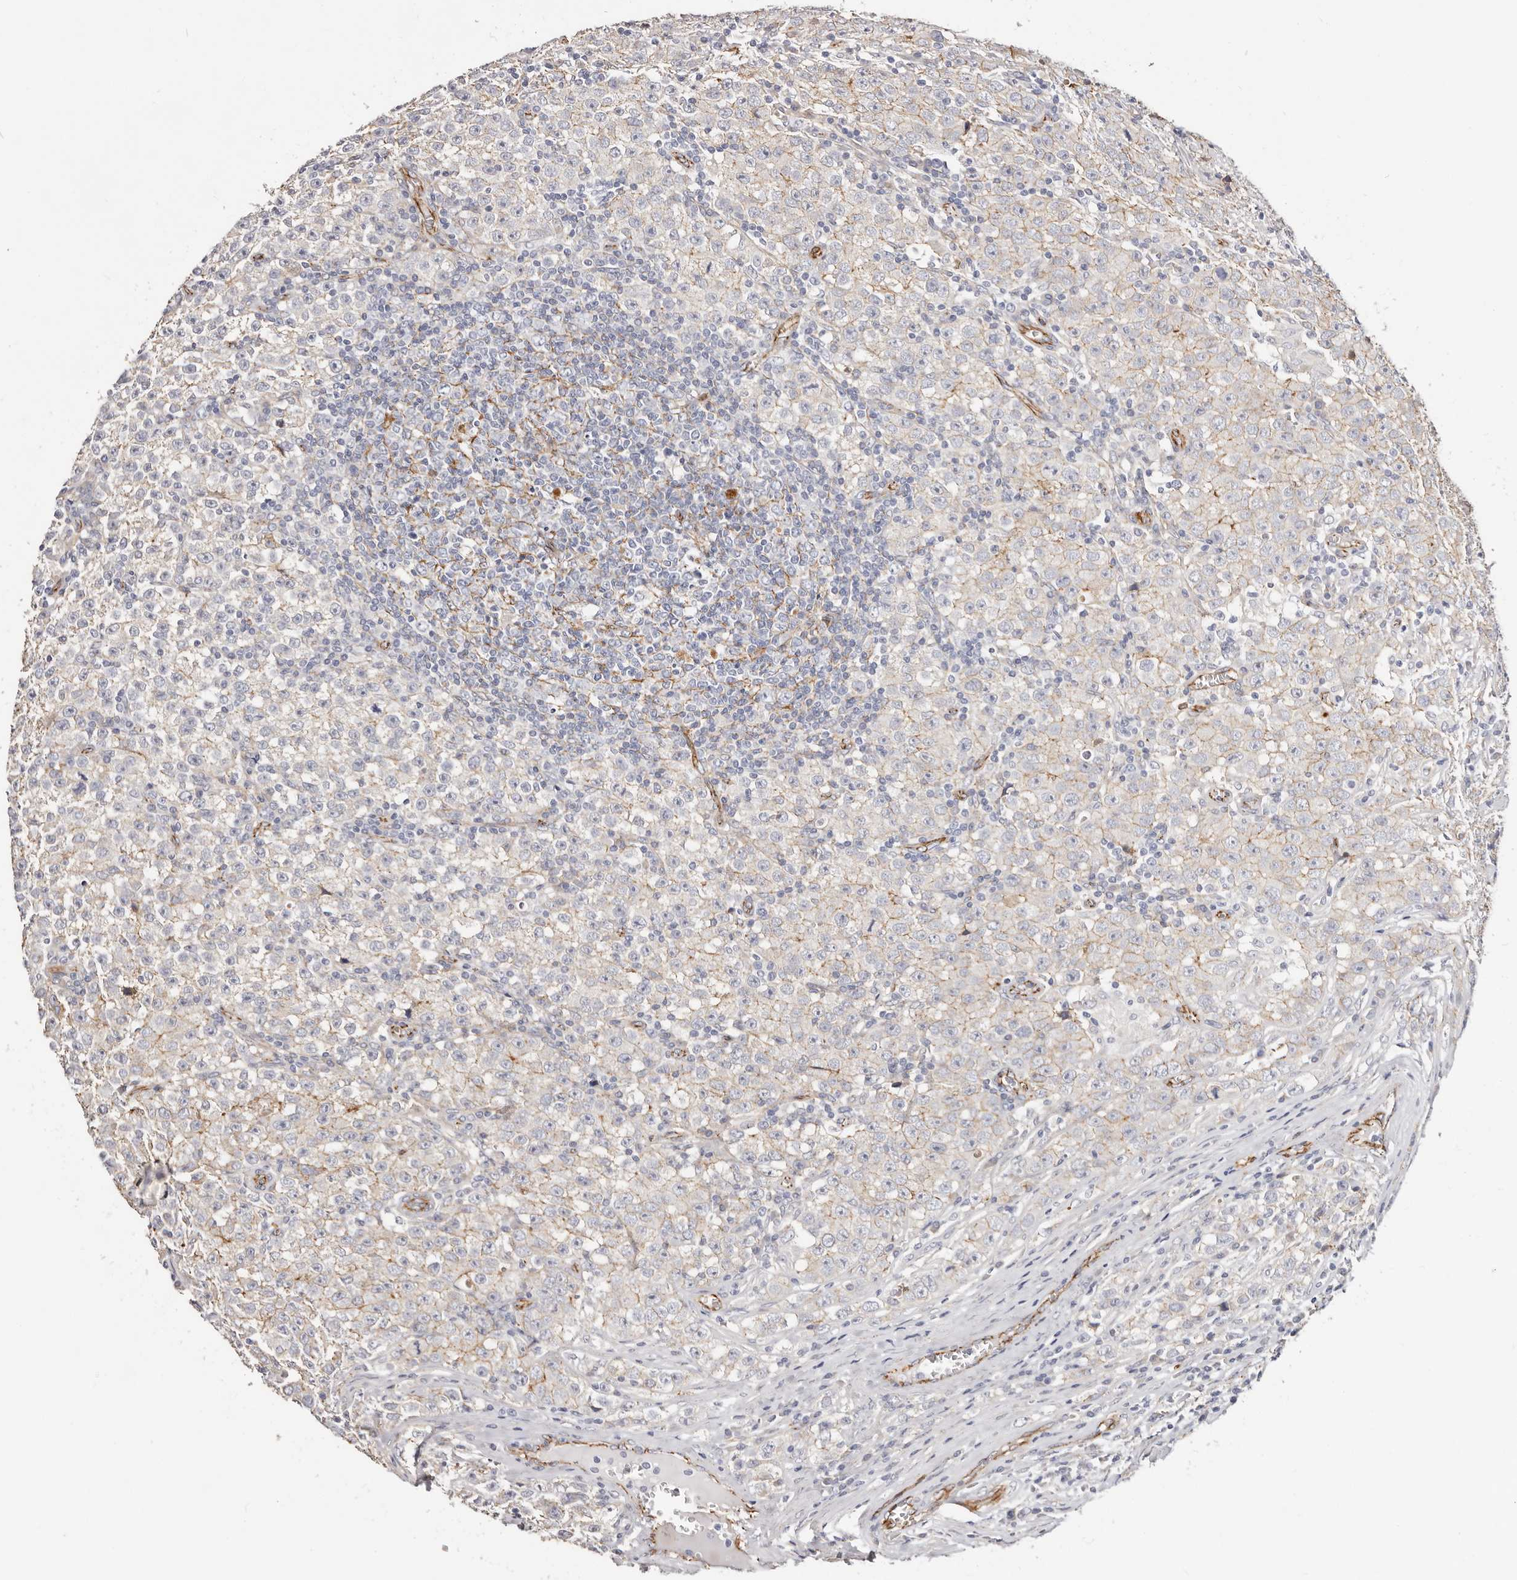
{"staining": {"intensity": "weak", "quantity": "25%-75%", "location": "cytoplasmic/membranous"}, "tissue": "testis cancer", "cell_type": "Tumor cells", "image_type": "cancer", "snomed": [{"axis": "morphology", "description": "Seminoma, NOS"}, {"axis": "morphology", "description": "Carcinoma, Embryonal, NOS"}, {"axis": "topography", "description": "Testis"}], "caption": "Human testis cancer (seminoma) stained with a protein marker exhibits weak staining in tumor cells.", "gene": "CTNNB1", "patient": {"sex": "male", "age": 43}}